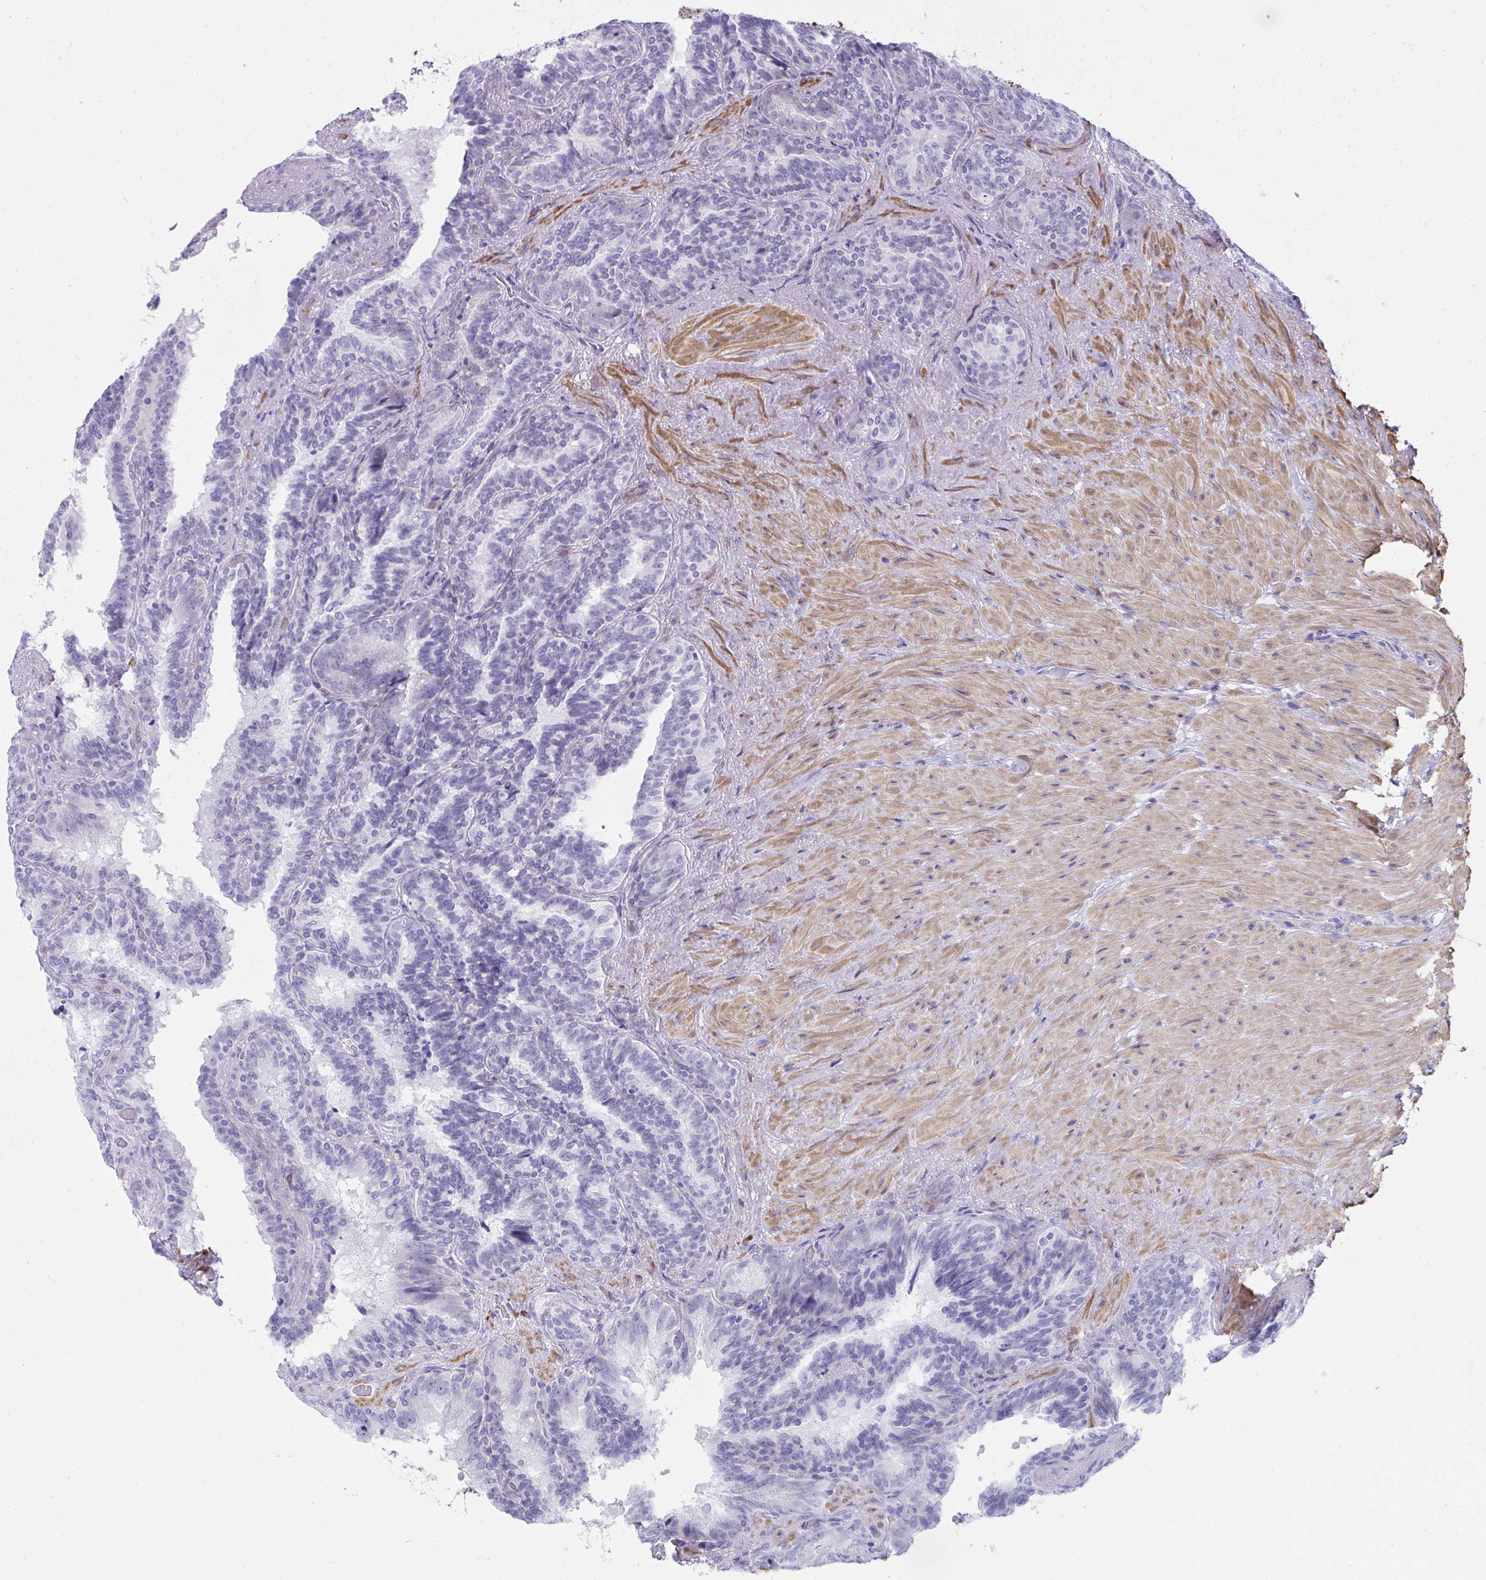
{"staining": {"intensity": "negative", "quantity": "none", "location": "none"}, "tissue": "seminal vesicle", "cell_type": "Glandular cells", "image_type": "normal", "snomed": [{"axis": "morphology", "description": "Normal tissue, NOS"}, {"axis": "topography", "description": "Seminal veicle"}], "caption": "Immunohistochemistry (IHC) of unremarkable human seminal vesicle shows no staining in glandular cells.", "gene": "PUS7L", "patient": {"sex": "male", "age": 60}}